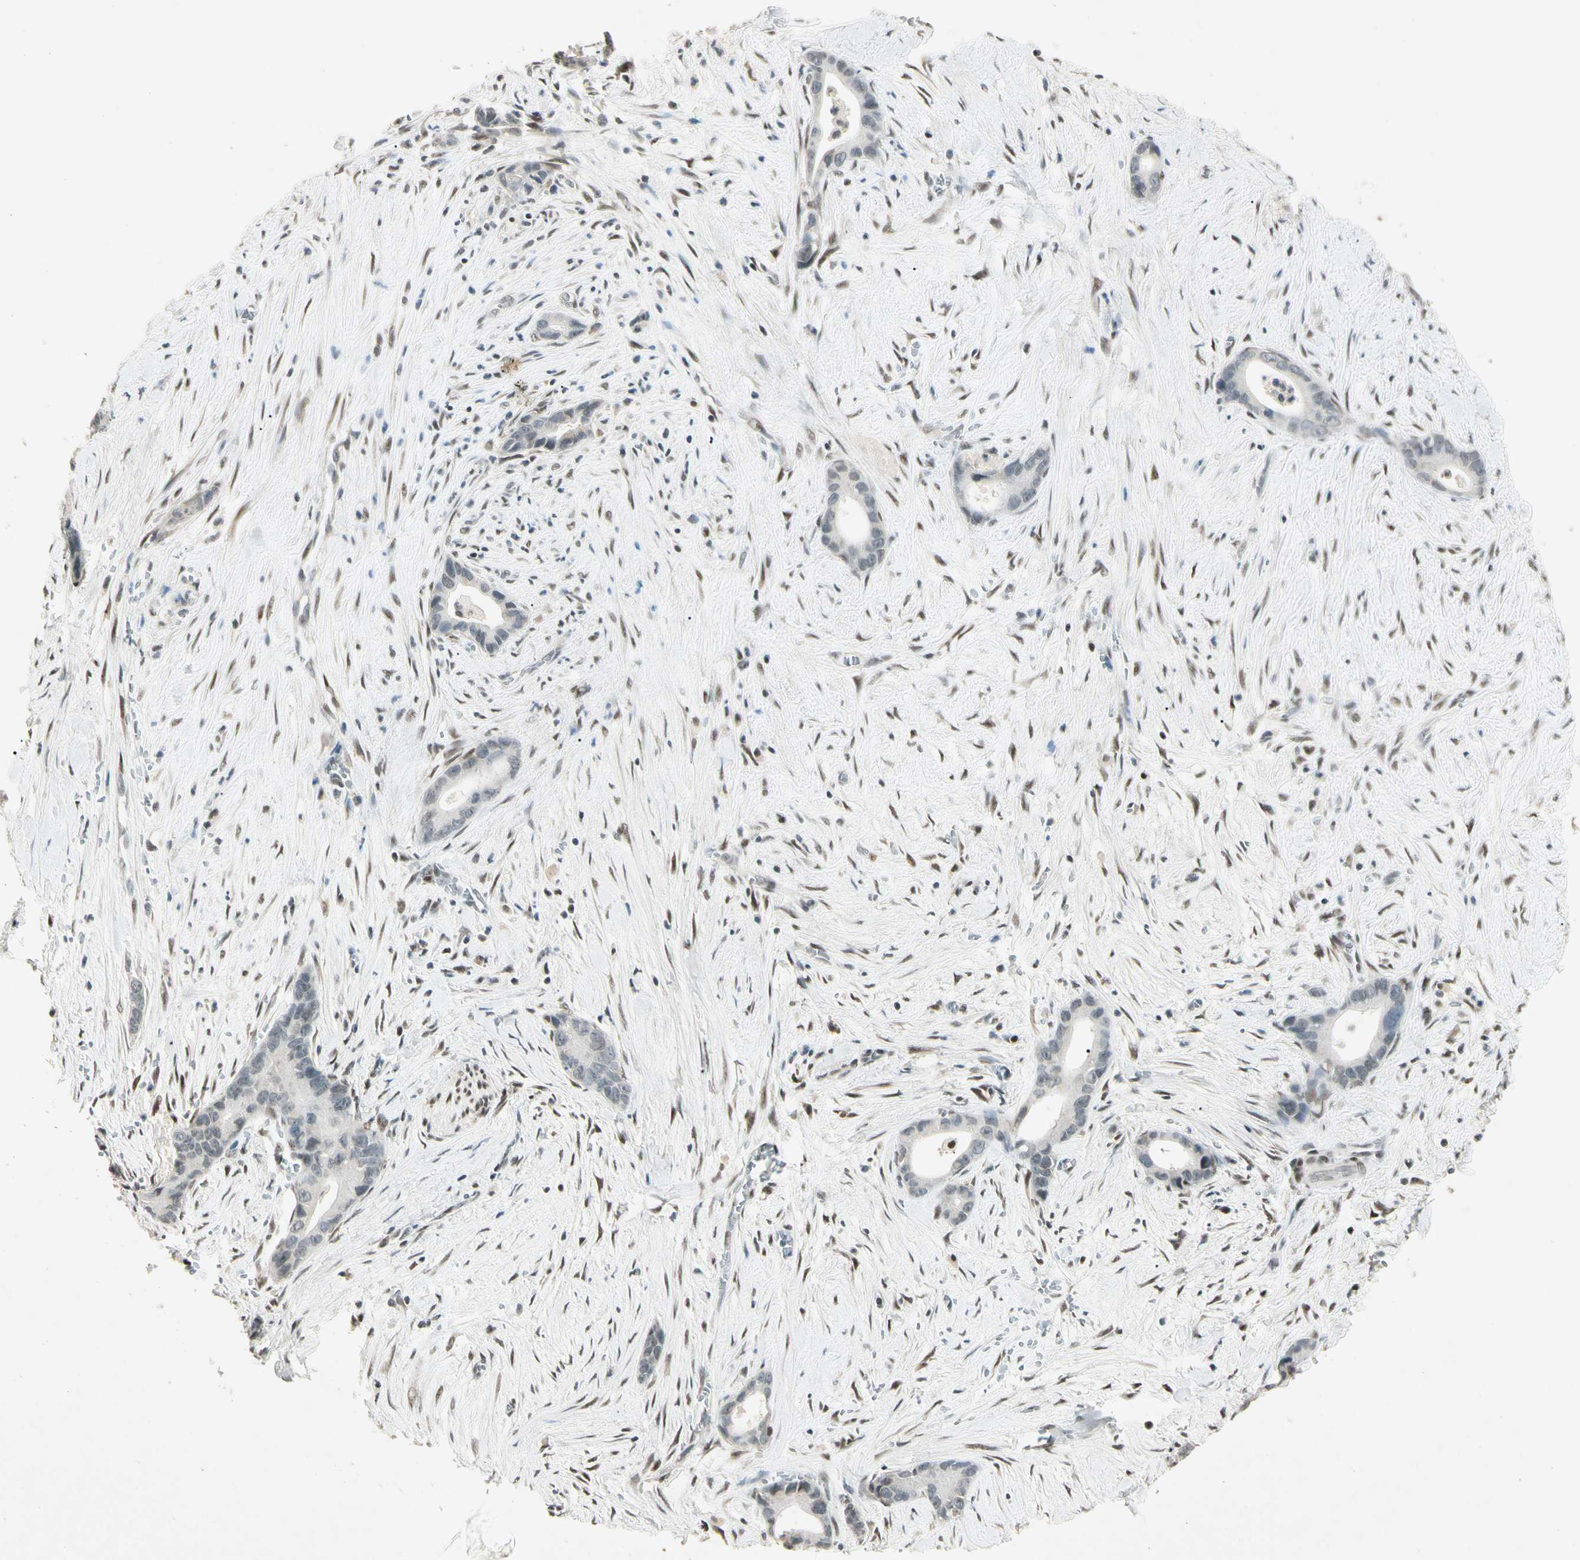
{"staining": {"intensity": "negative", "quantity": "none", "location": "none"}, "tissue": "liver cancer", "cell_type": "Tumor cells", "image_type": "cancer", "snomed": [{"axis": "morphology", "description": "Cholangiocarcinoma"}, {"axis": "topography", "description": "Liver"}], "caption": "A photomicrograph of liver cancer (cholangiocarcinoma) stained for a protein demonstrates no brown staining in tumor cells.", "gene": "ZBTB4", "patient": {"sex": "female", "age": 55}}